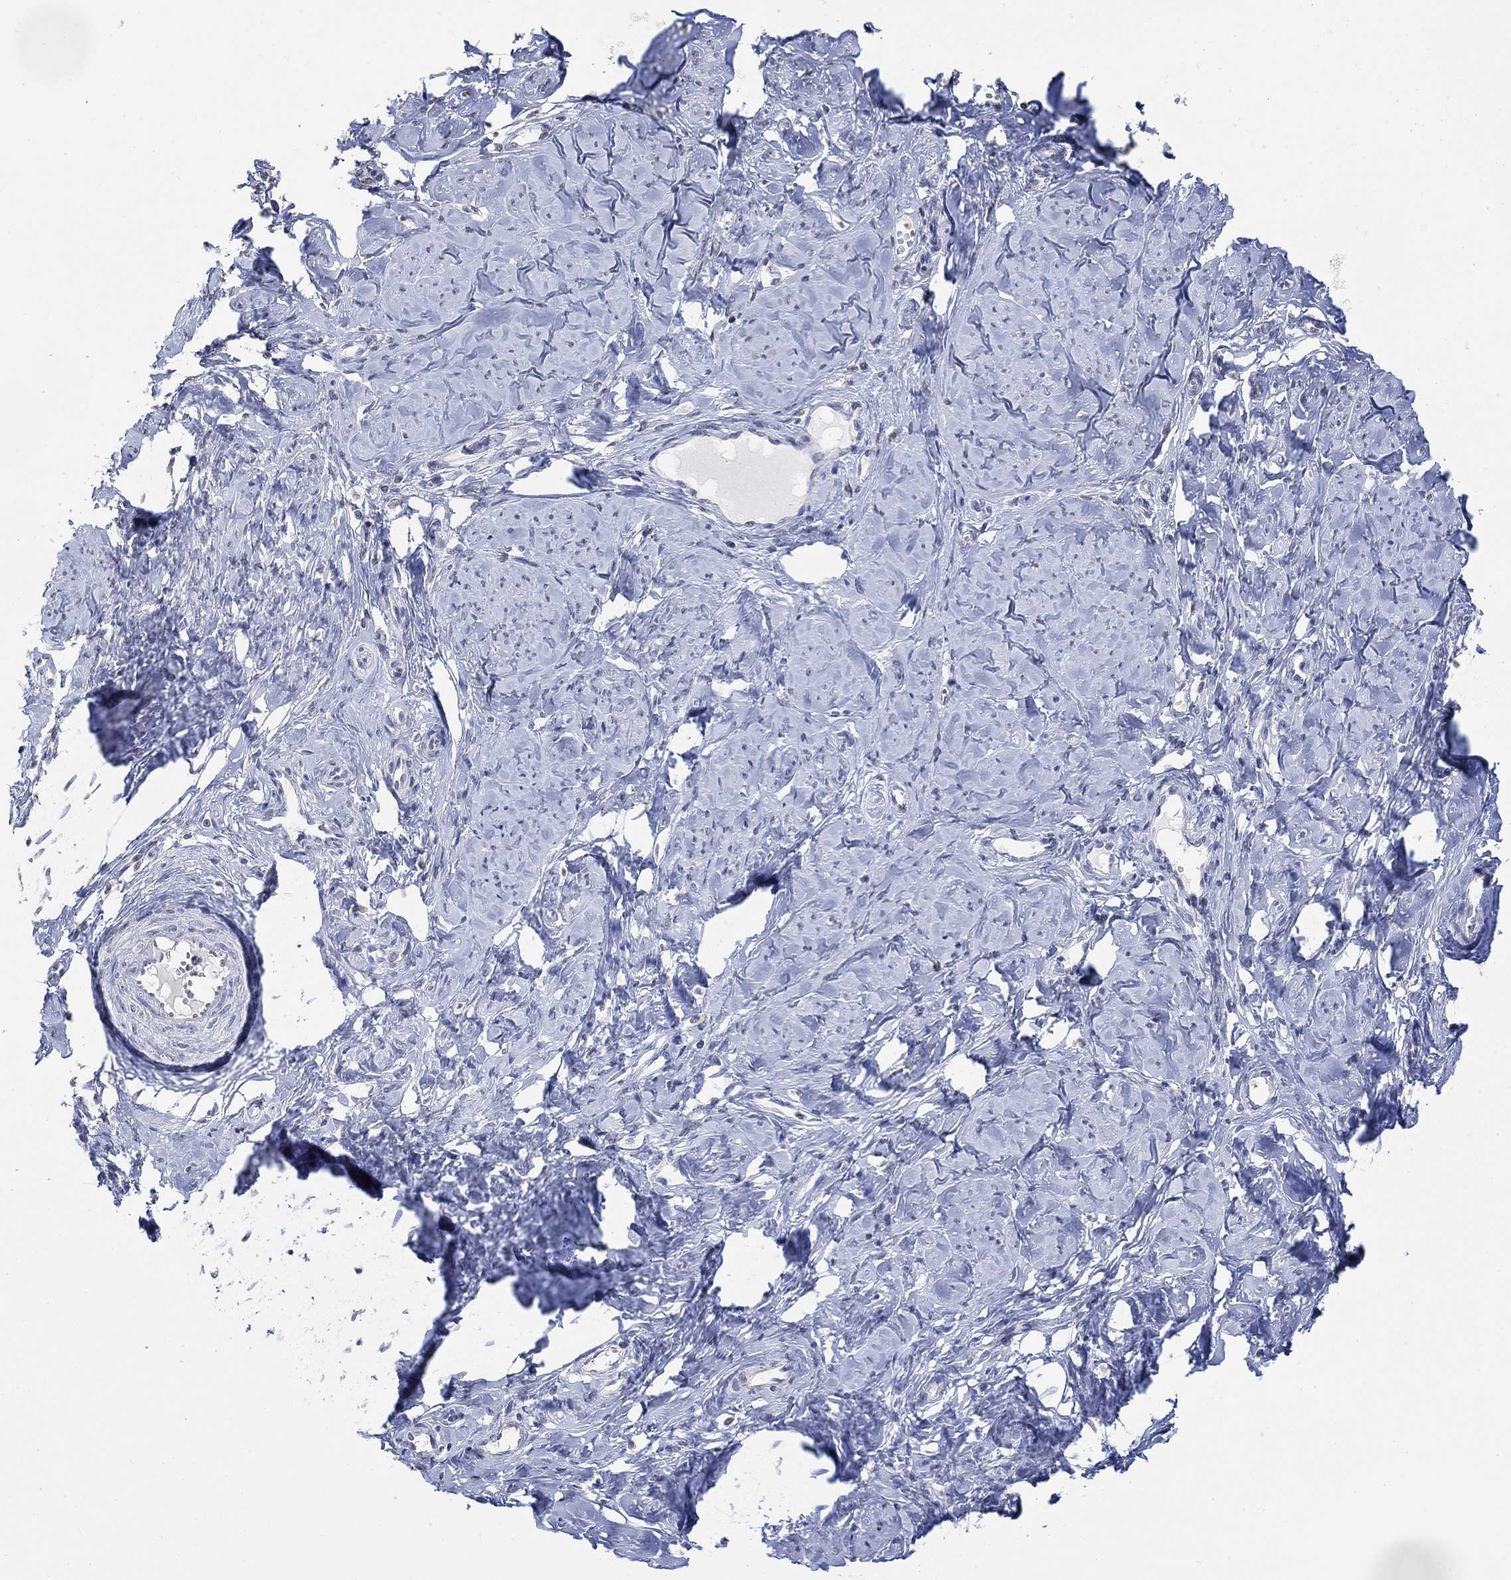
{"staining": {"intensity": "negative", "quantity": "none", "location": "none"}, "tissue": "smooth muscle", "cell_type": "Smooth muscle cells", "image_type": "normal", "snomed": [{"axis": "morphology", "description": "Normal tissue, NOS"}, {"axis": "topography", "description": "Smooth muscle"}], "caption": "An immunohistochemistry (IHC) photomicrograph of normal smooth muscle is shown. There is no staining in smooth muscle cells of smooth muscle. Brightfield microscopy of immunohistochemistry (IHC) stained with DAB (brown) and hematoxylin (blue), captured at high magnification.", "gene": "TMEM255A", "patient": {"sex": "female", "age": 48}}